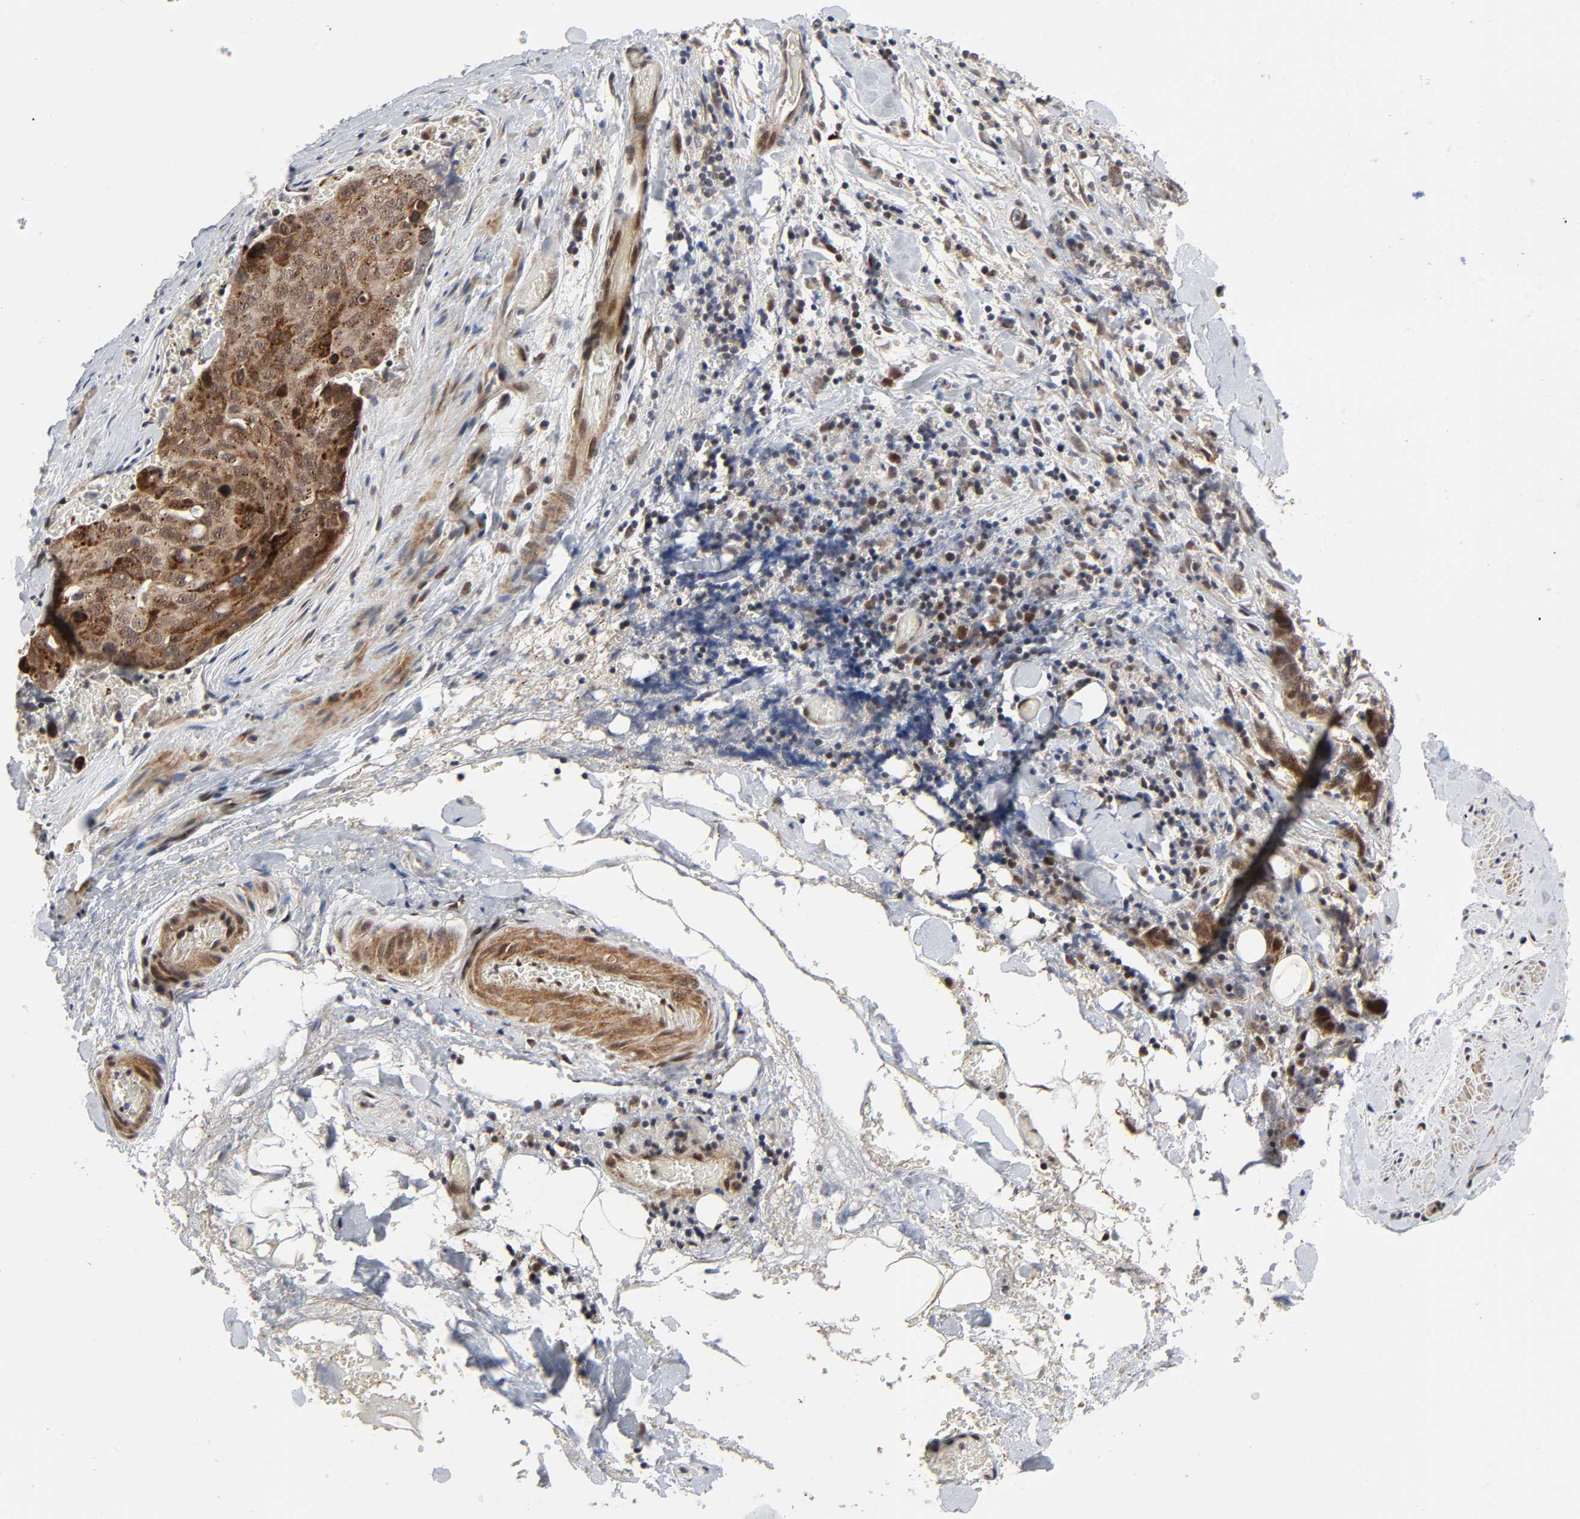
{"staining": {"intensity": "moderate", "quantity": ">75%", "location": "cytoplasmic/membranous,nuclear"}, "tissue": "stomach cancer", "cell_type": "Tumor cells", "image_type": "cancer", "snomed": [{"axis": "morphology", "description": "Adenocarcinoma, NOS"}, {"axis": "topography", "description": "Stomach"}], "caption": "Moderate cytoplasmic/membranous and nuclear positivity is appreciated in approximately >75% of tumor cells in adenocarcinoma (stomach).", "gene": "ZKSCAN8", "patient": {"sex": "male", "age": 48}}